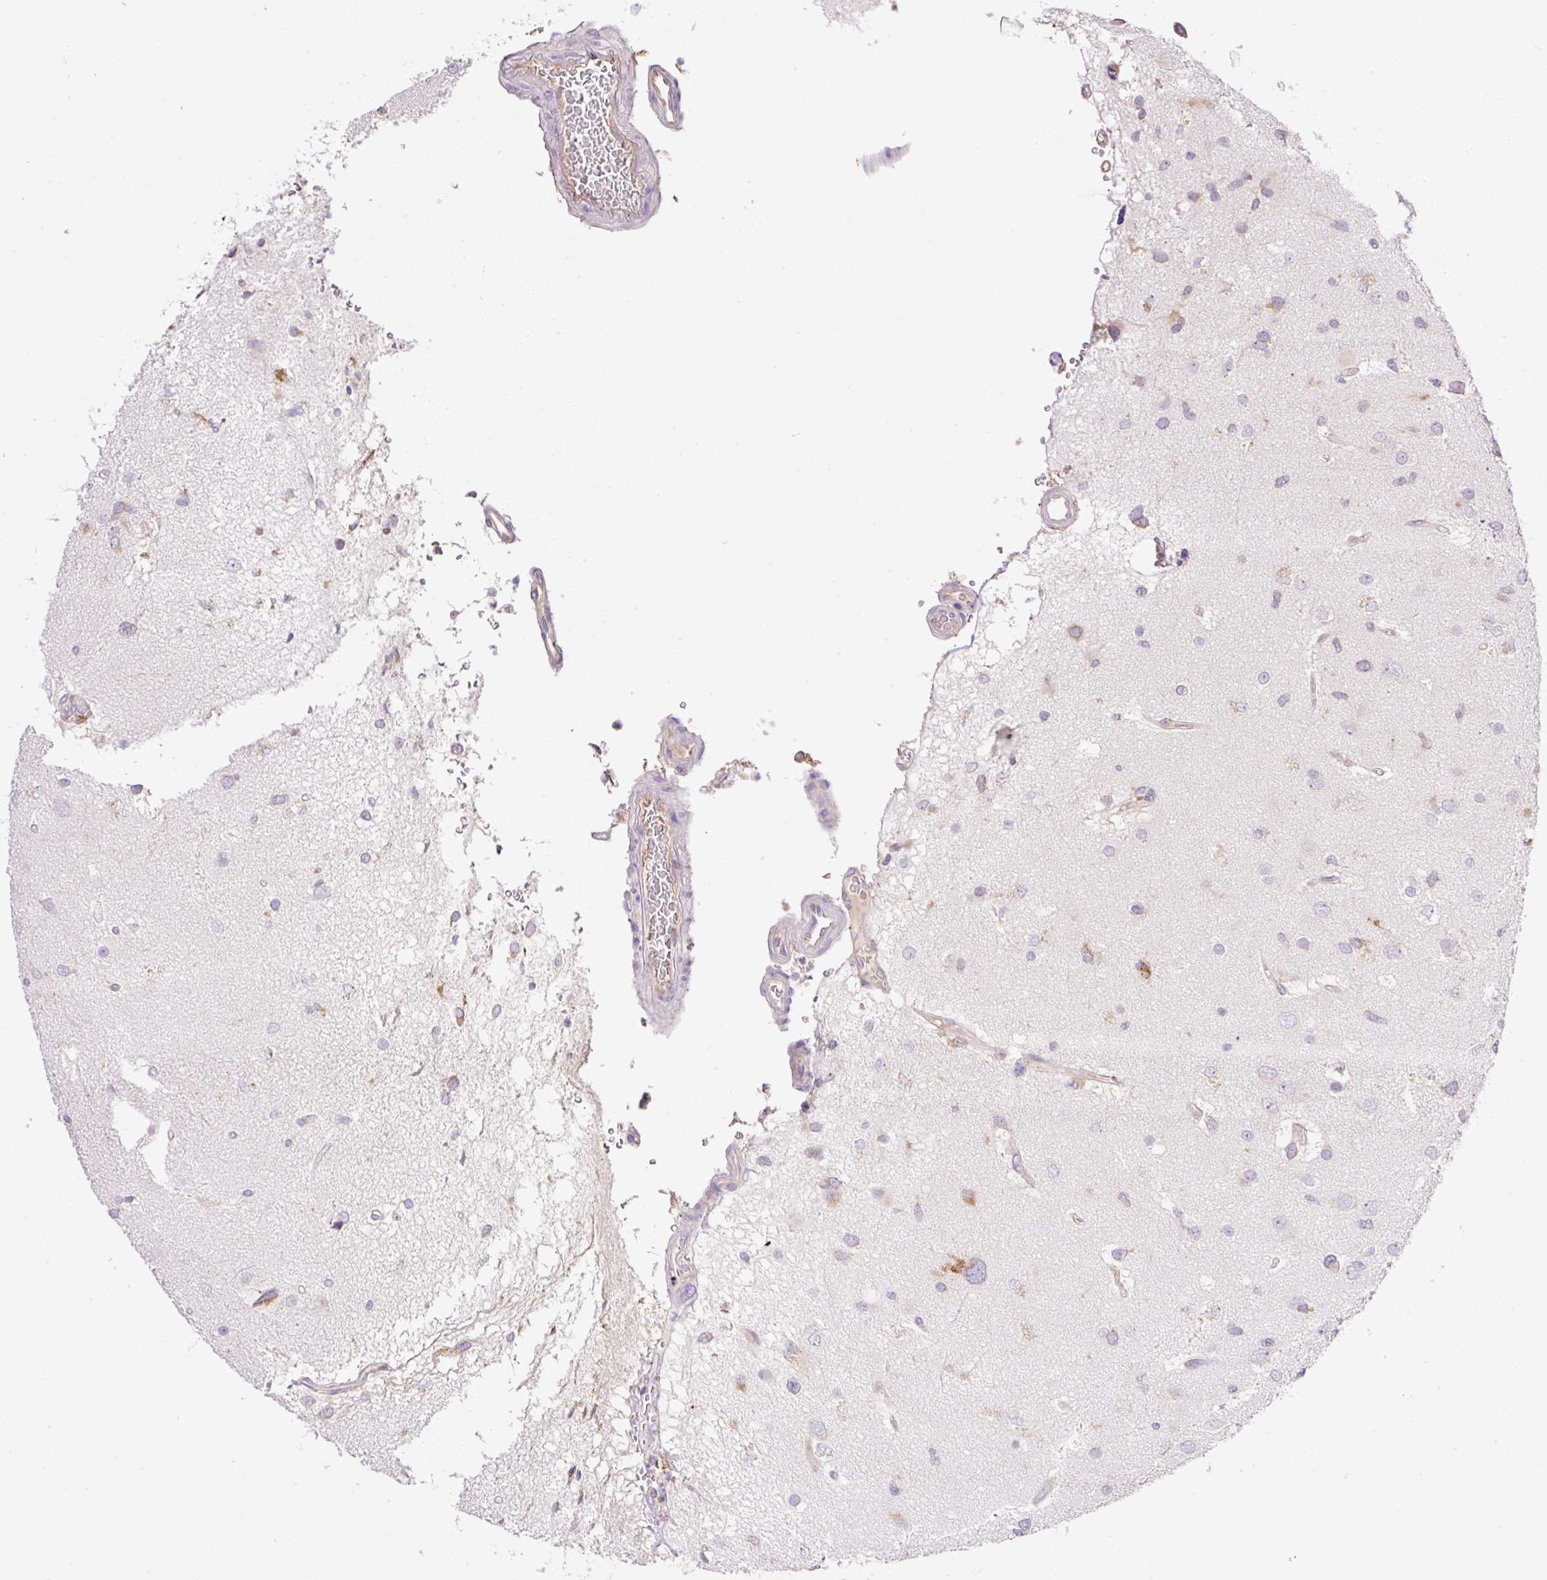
{"staining": {"intensity": "negative", "quantity": "none", "location": "none"}, "tissue": "glioma", "cell_type": "Tumor cells", "image_type": "cancer", "snomed": [{"axis": "morphology", "description": "Glioma, malignant, High grade"}, {"axis": "topography", "description": "Brain"}], "caption": "Glioma was stained to show a protein in brown. There is no significant positivity in tumor cells.", "gene": "POFUT1", "patient": {"sex": "male", "age": 53}}